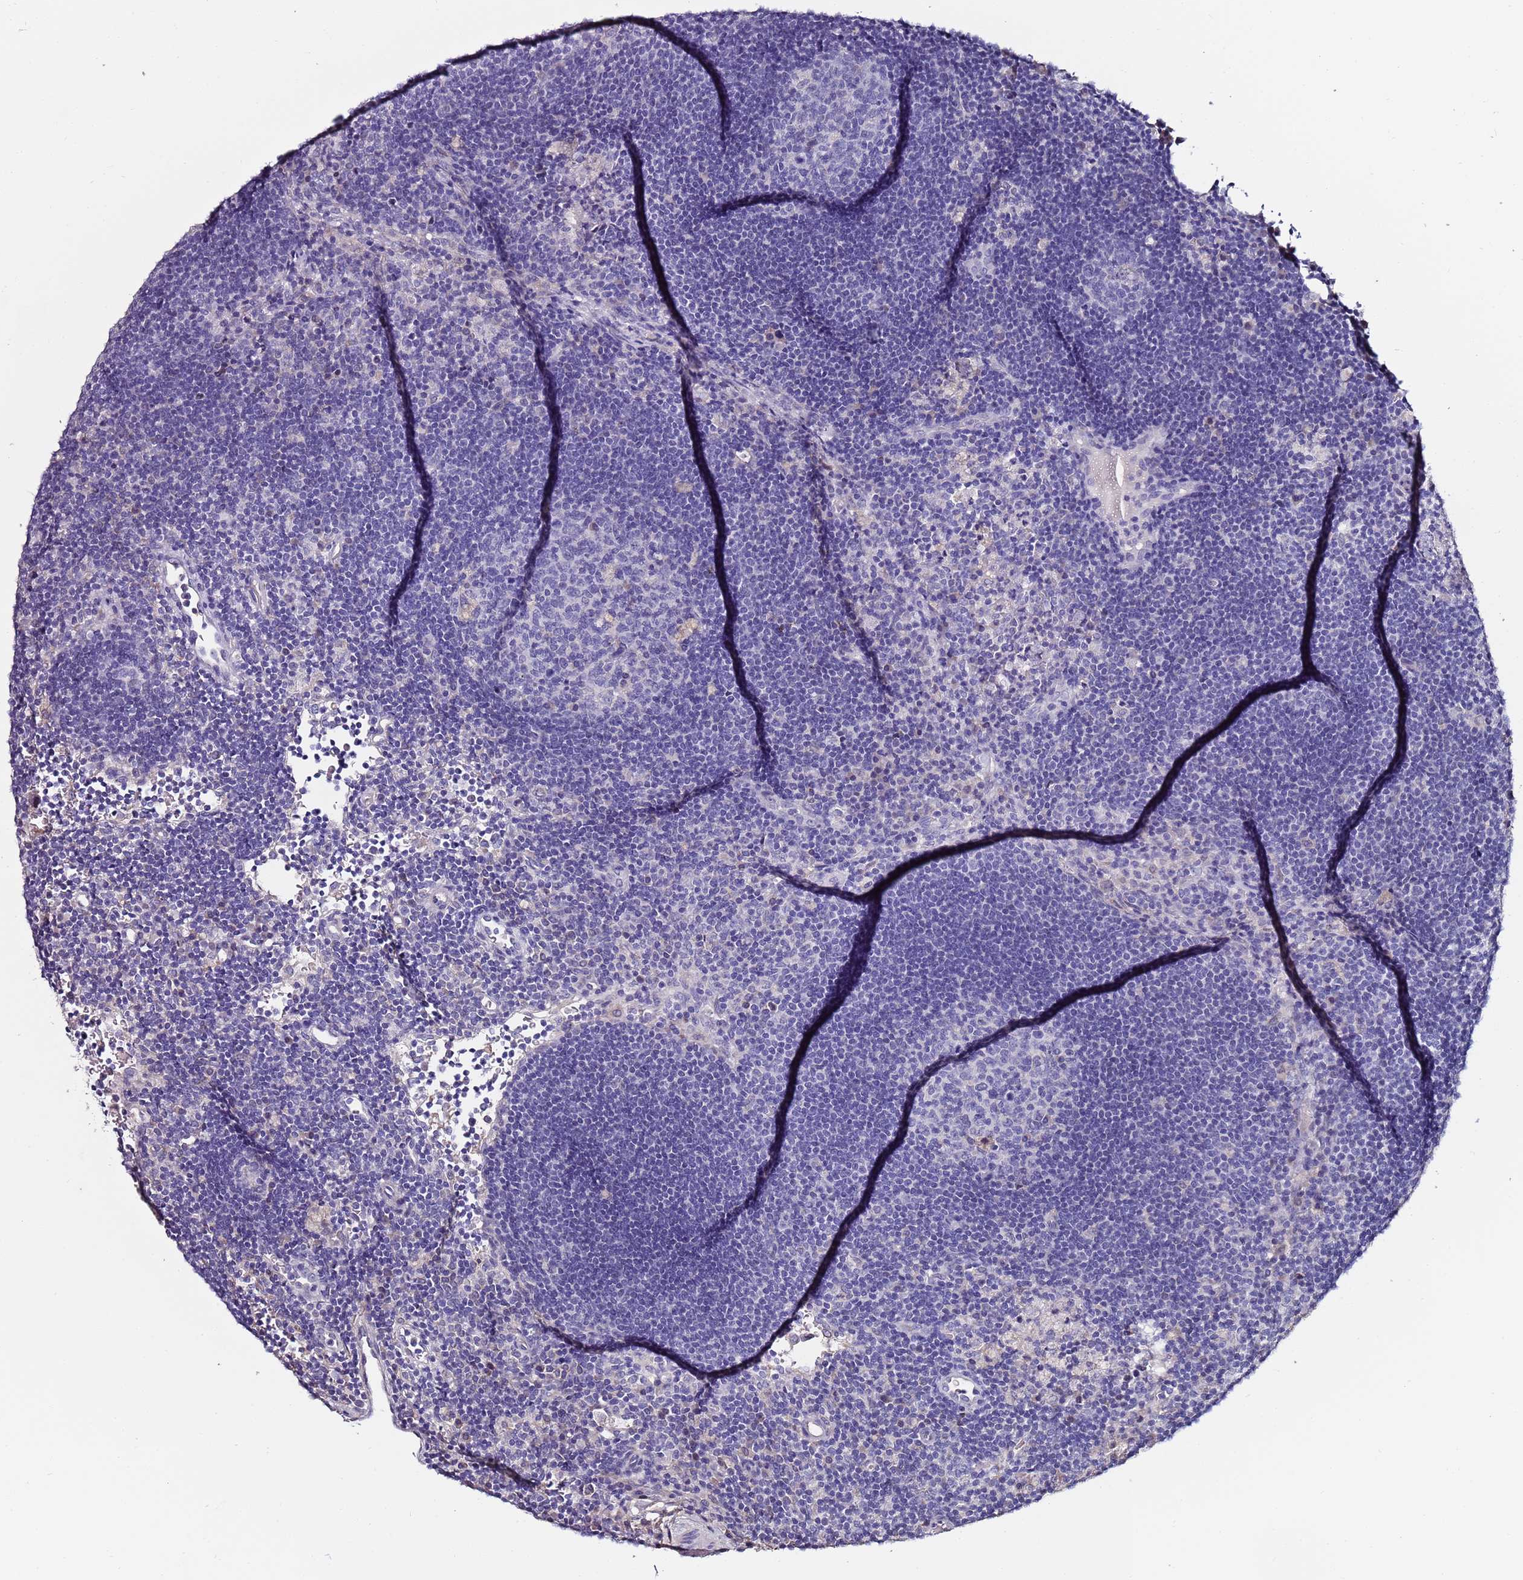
{"staining": {"intensity": "negative", "quantity": "none", "location": "none"}, "tissue": "lymph node", "cell_type": "Germinal center cells", "image_type": "normal", "snomed": [{"axis": "morphology", "description": "Normal tissue, NOS"}, {"axis": "topography", "description": "Lymph node"}], "caption": "An immunohistochemistry histopathology image of benign lymph node is shown. There is no staining in germinal center cells of lymph node.", "gene": "C3orf80", "patient": {"sex": "male", "age": 62}}